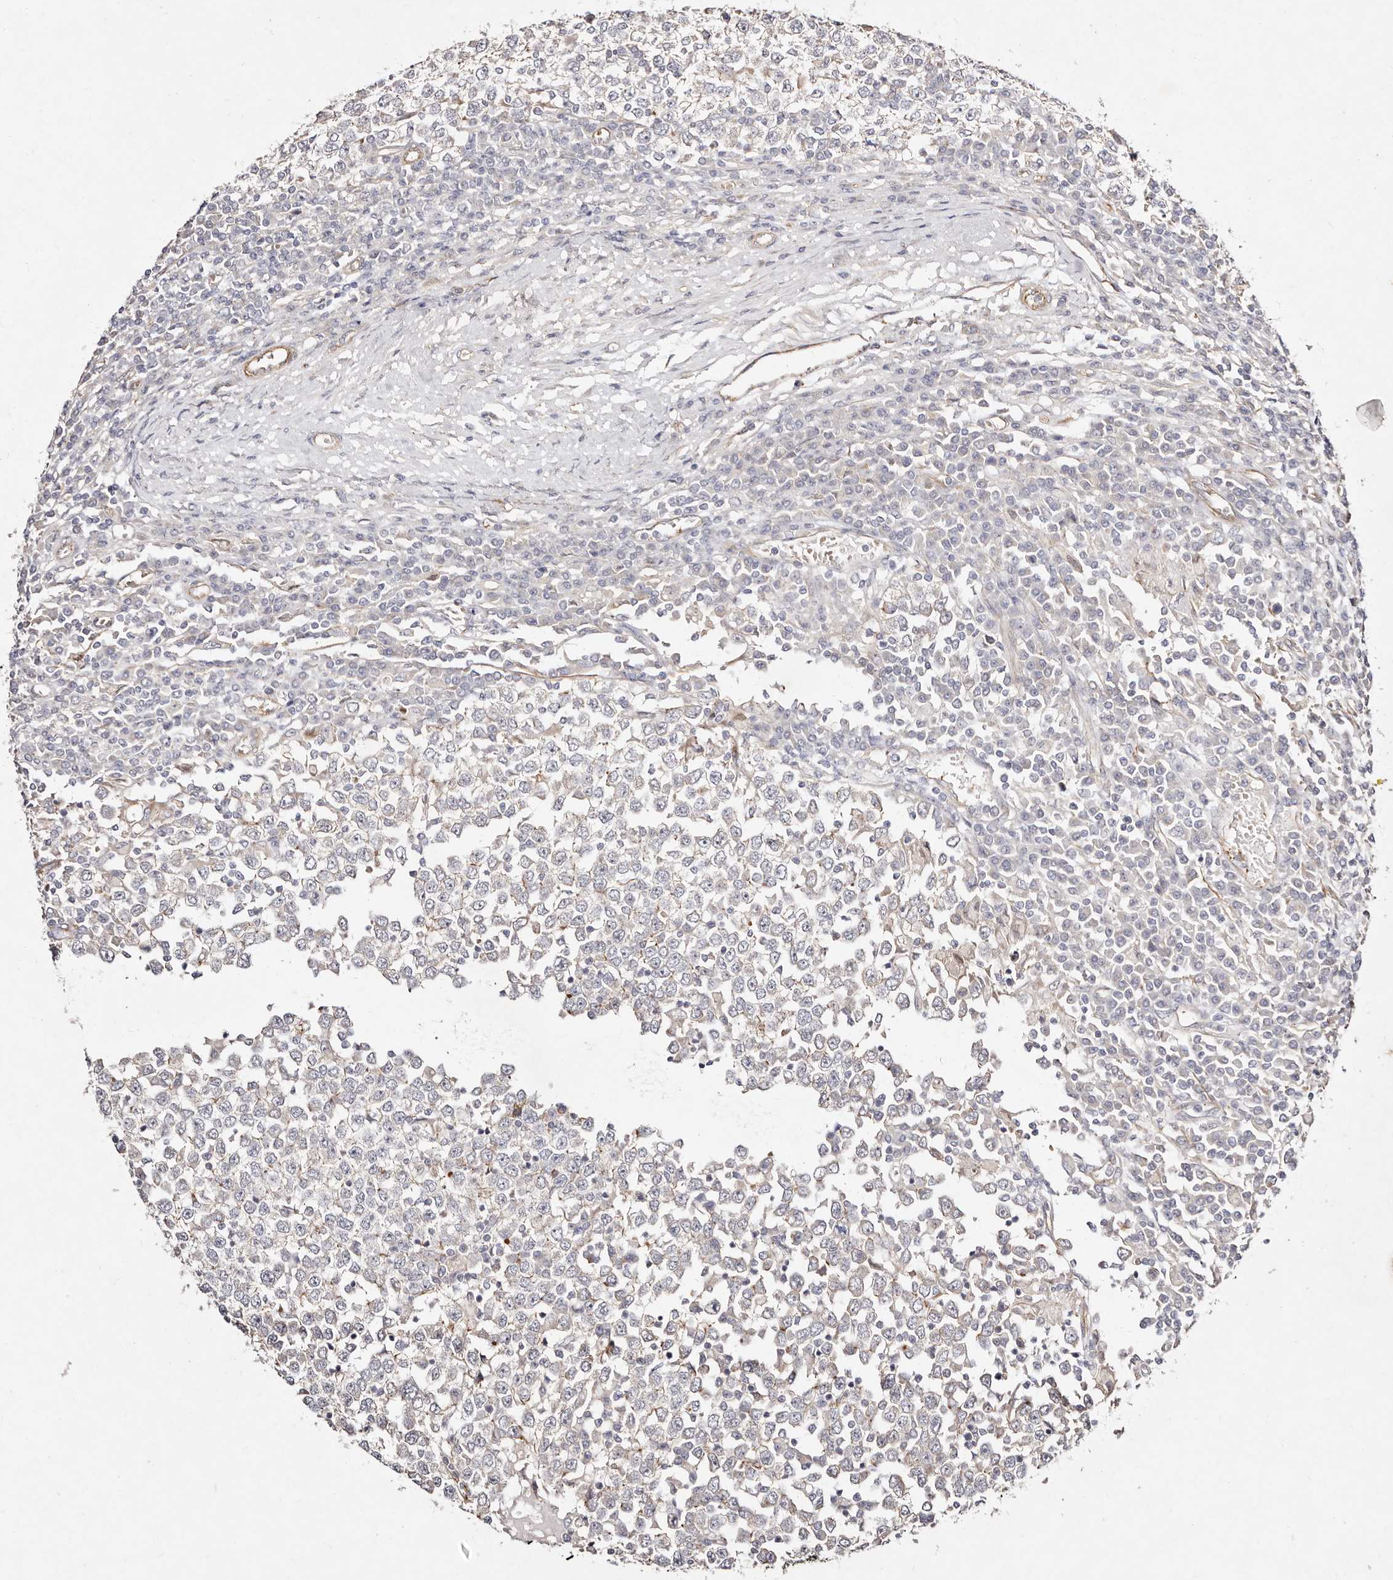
{"staining": {"intensity": "negative", "quantity": "none", "location": "none"}, "tissue": "testis cancer", "cell_type": "Tumor cells", "image_type": "cancer", "snomed": [{"axis": "morphology", "description": "Seminoma, NOS"}, {"axis": "topography", "description": "Testis"}], "caption": "Tumor cells are negative for protein expression in human testis cancer (seminoma).", "gene": "MTMR11", "patient": {"sex": "male", "age": 65}}